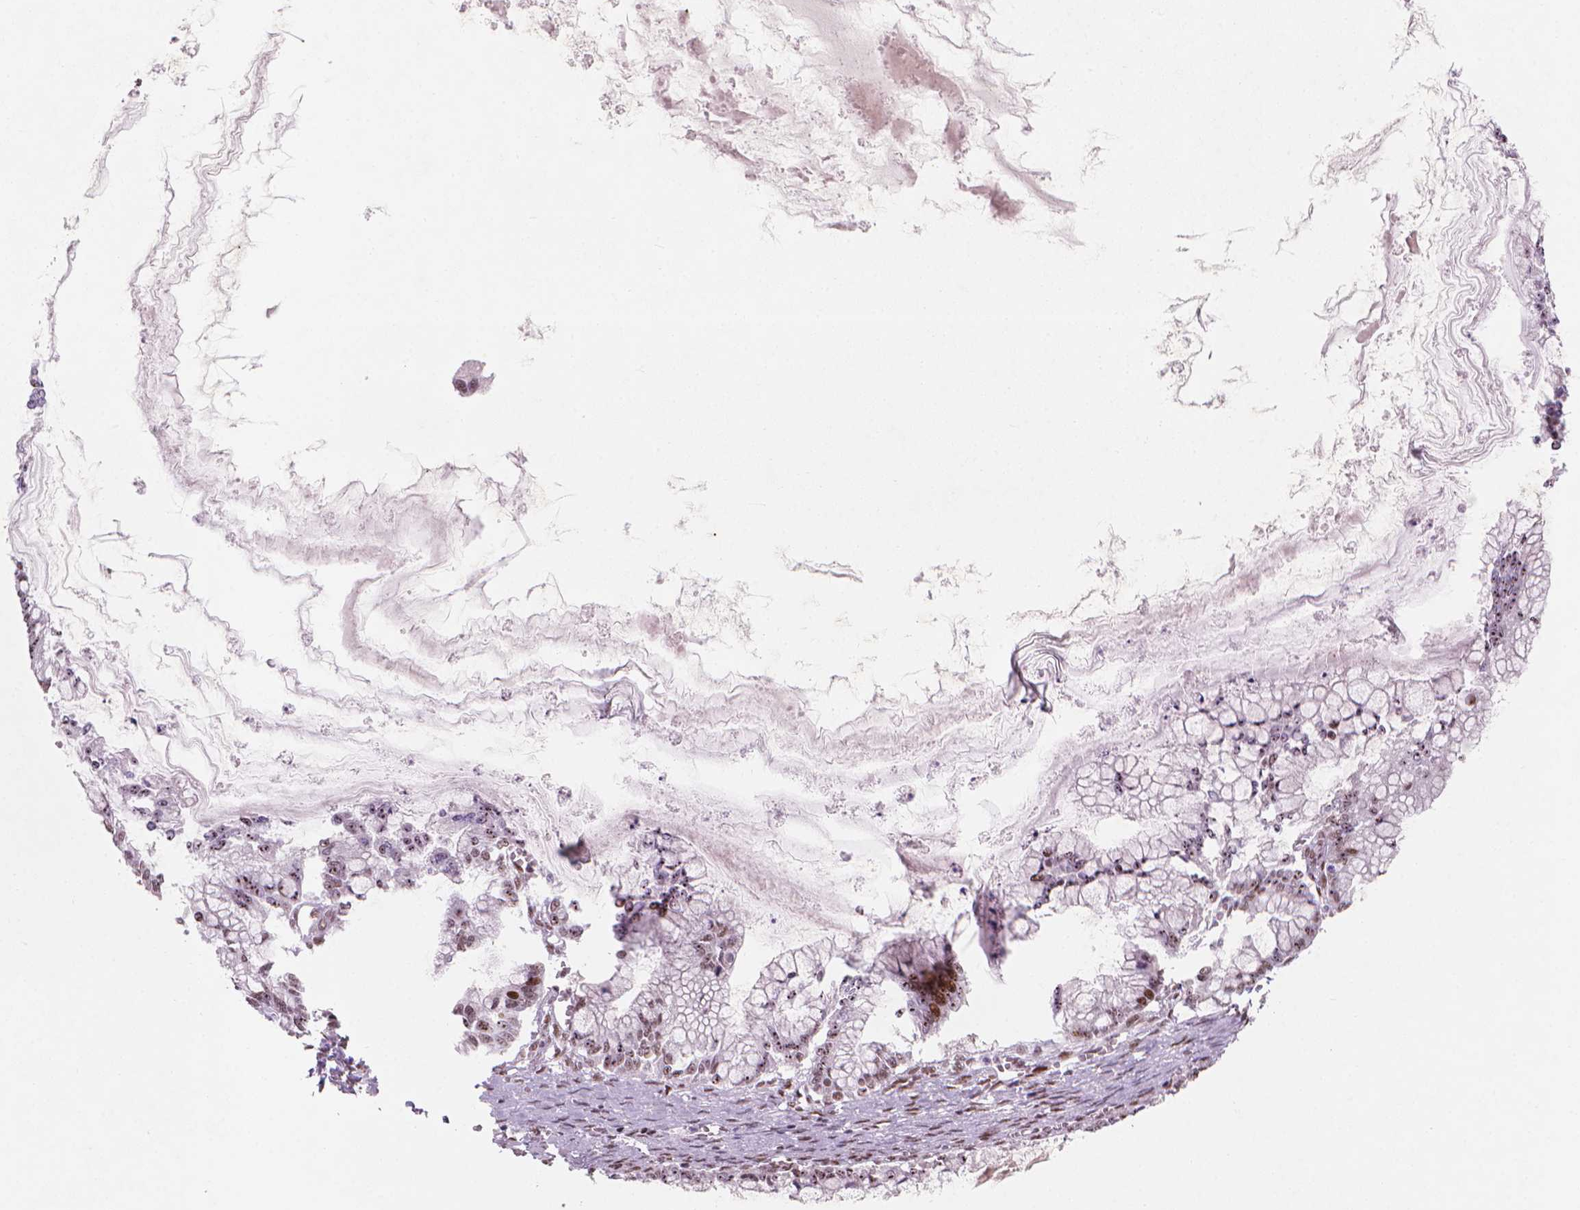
{"staining": {"intensity": "strong", "quantity": "25%-75%", "location": "nuclear"}, "tissue": "ovarian cancer", "cell_type": "Tumor cells", "image_type": "cancer", "snomed": [{"axis": "morphology", "description": "Cystadenocarcinoma, mucinous, NOS"}, {"axis": "topography", "description": "Ovary"}], "caption": "Ovarian mucinous cystadenocarcinoma stained with immunohistochemistry (IHC) displays strong nuclear positivity in approximately 25%-75% of tumor cells.", "gene": "HES7", "patient": {"sex": "female", "age": 67}}